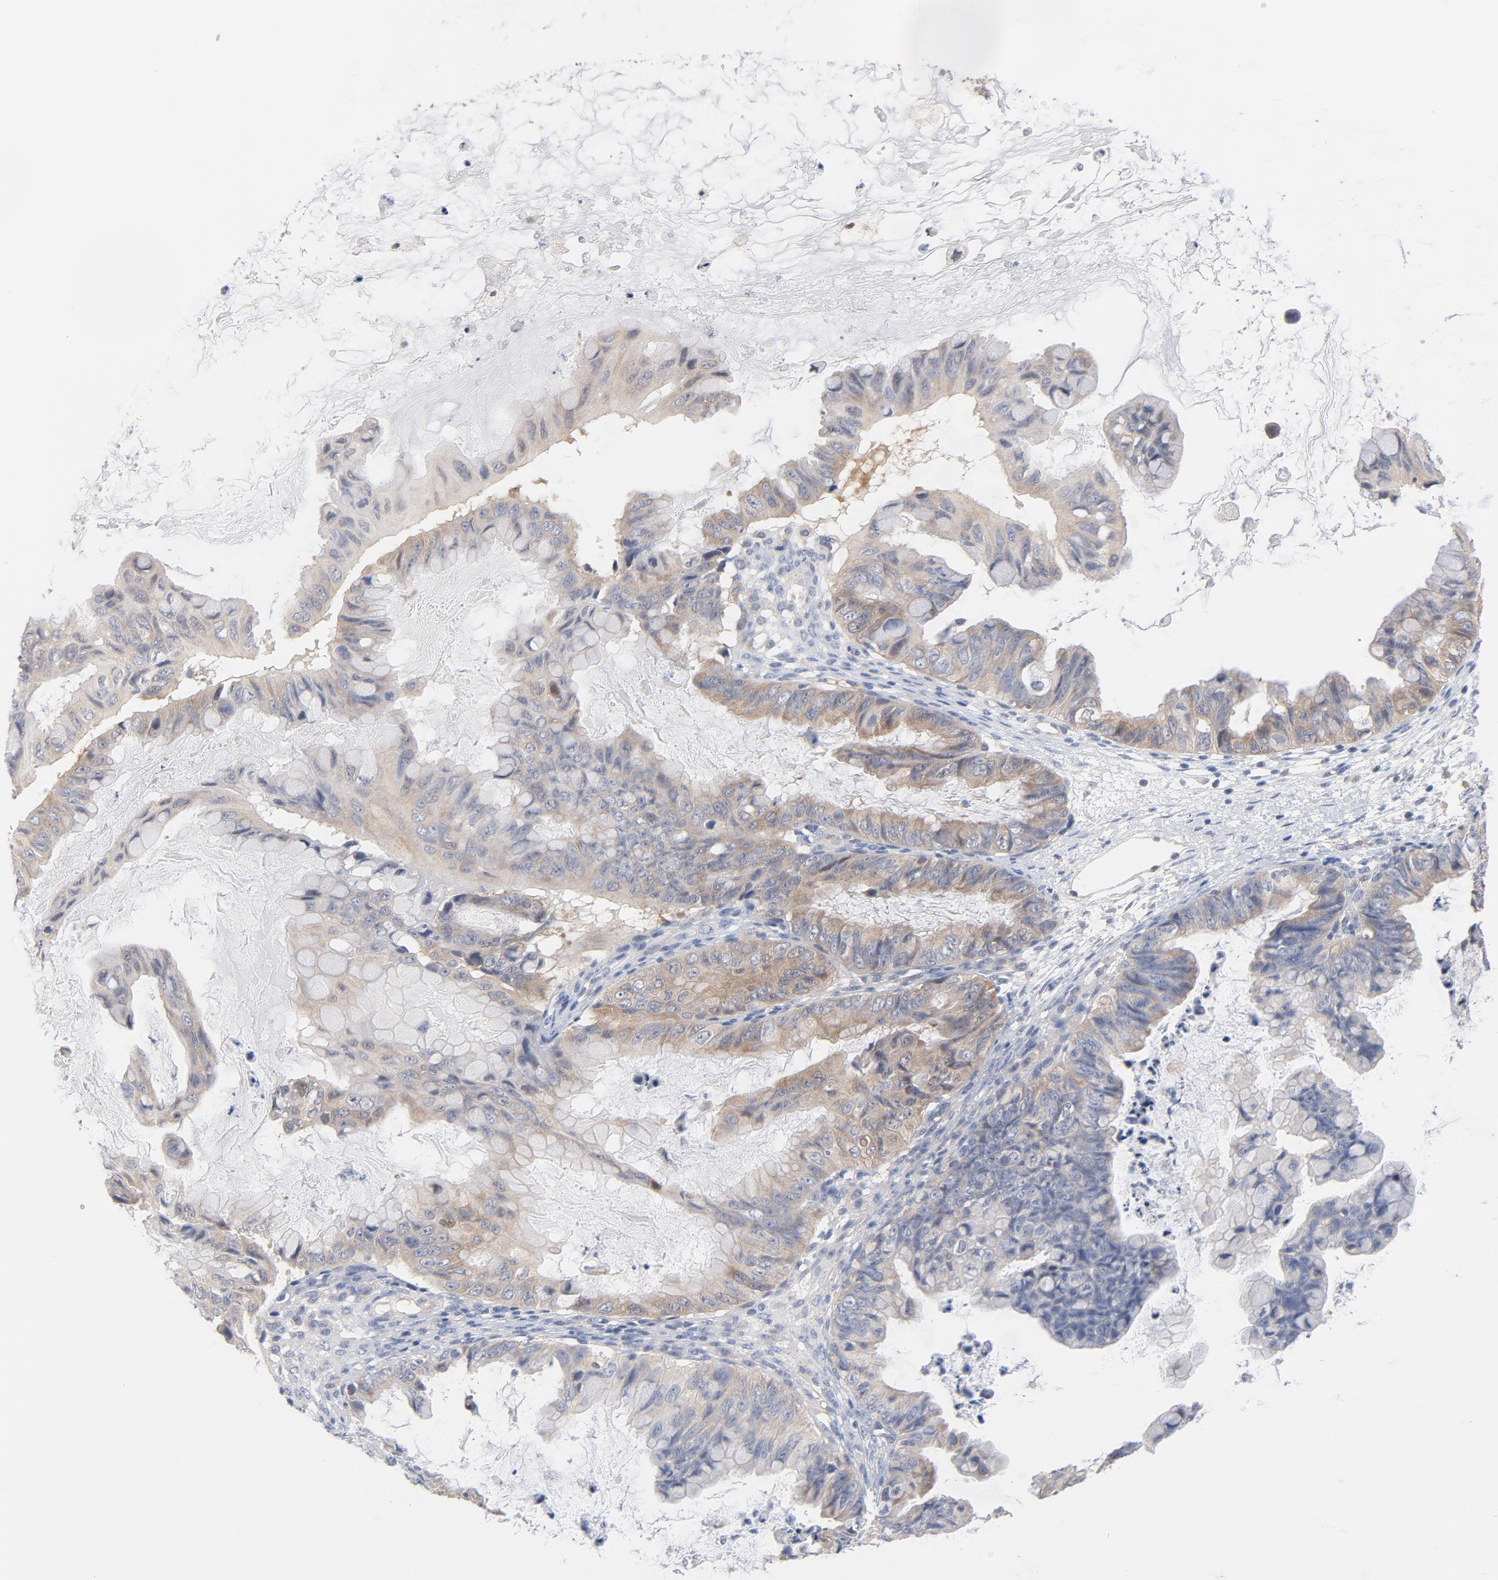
{"staining": {"intensity": "weak", "quantity": "25%-75%", "location": "cytoplasmic/membranous"}, "tissue": "ovarian cancer", "cell_type": "Tumor cells", "image_type": "cancer", "snomed": [{"axis": "morphology", "description": "Cystadenocarcinoma, mucinous, NOS"}, {"axis": "topography", "description": "Ovary"}], "caption": "The histopathology image shows a brown stain indicating the presence of a protein in the cytoplasmic/membranous of tumor cells in ovarian cancer (mucinous cystadenocarcinoma).", "gene": "UBL4A", "patient": {"sex": "female", "age": 36}}